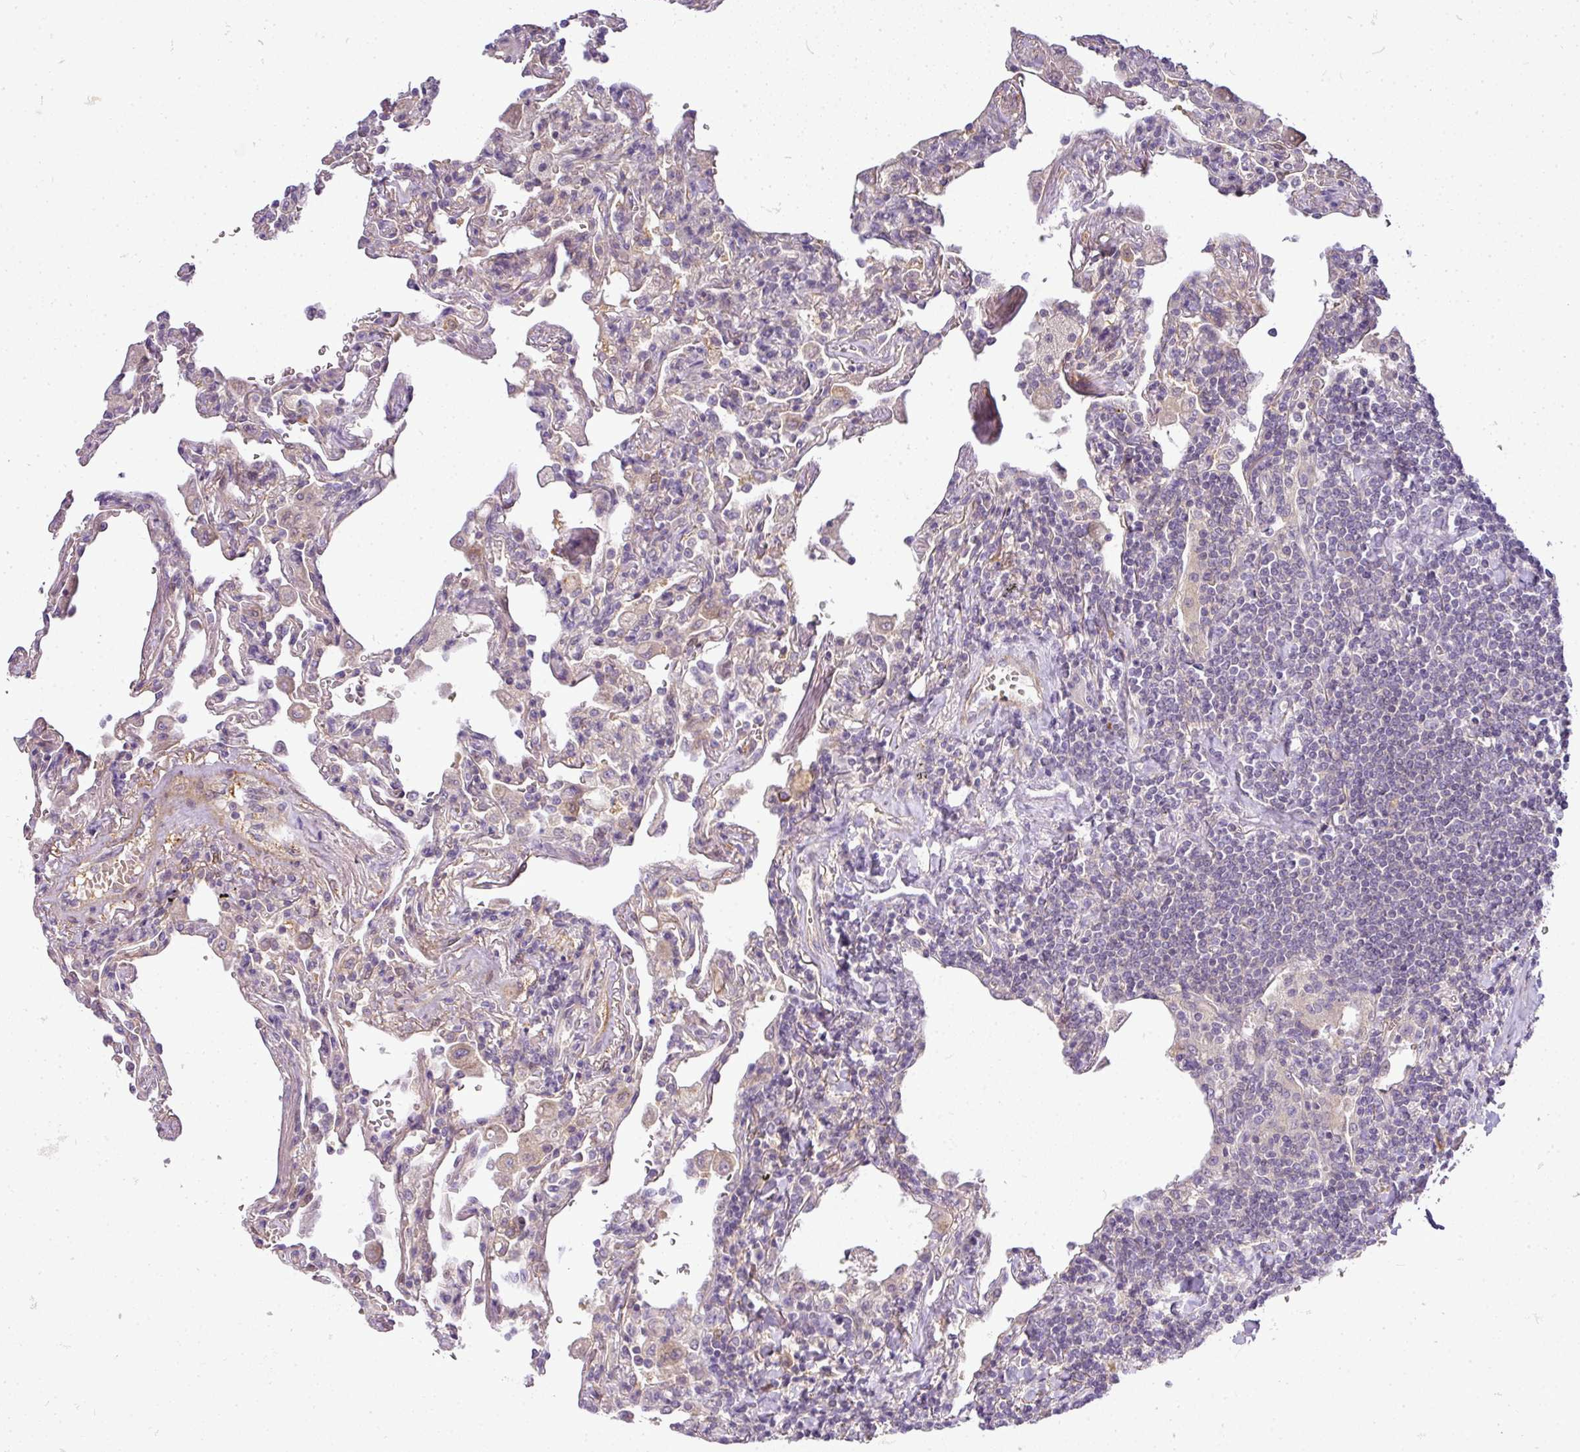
{"staining": {"intensity": "negative", "quantity": "none", "location": "none"}, "tissue": "lymphoma", "cell_type": "Tumor cells", "image_type": "cancer", "snomed": [{"axis": "morphology", "description": "Malignant lymphoma, non-Hodgkin's type, Low grade"}, {"axis": "topography", "description": "Lung"}], "caption": "Immunohistochemical staining of human low-grade malignant lymphoma, non-Hodgkin's type demonstrates no significant staining in tumor cells.", "gene": "ADH5", "patient": {"sex": "female", "age": 71}}